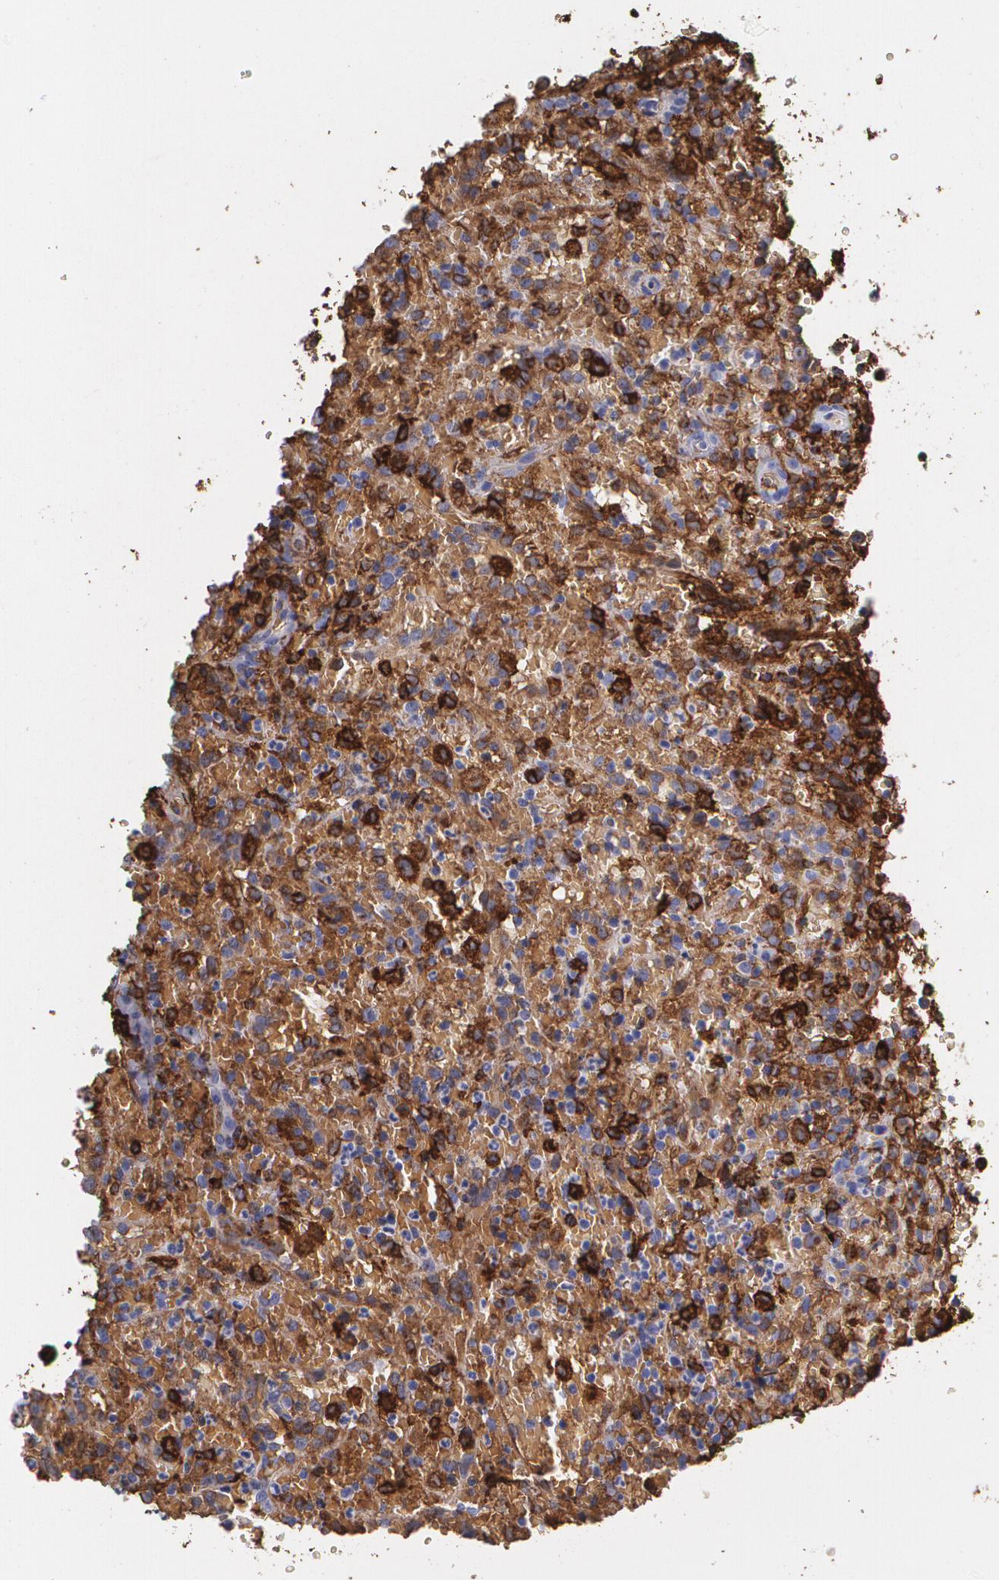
{"staining": {"intensity": "strong", "quantity": "<25%", "location": "cytoplasmic/membranous"}, "tissue": "lymphoma", "cell_type": "Tumor cells", "image_type": "cancer", "snomed": [{"axis": "morphology", "description": "Malignant lymphoma, non-Hodgkin's type, High grade"}, {"axis": "topography", "description": "Spleen"}, {"axis": "topography", "description": "Lymph node"}], "caption": "Tumor cells show strong cytoplasmic/membranous positivity in about <25% of cells in high-grade malignant lymphoma, non-Hodgkin's type.", "gene": "HLA-DRA", "patient": {"sex": "female", "age": 70}}